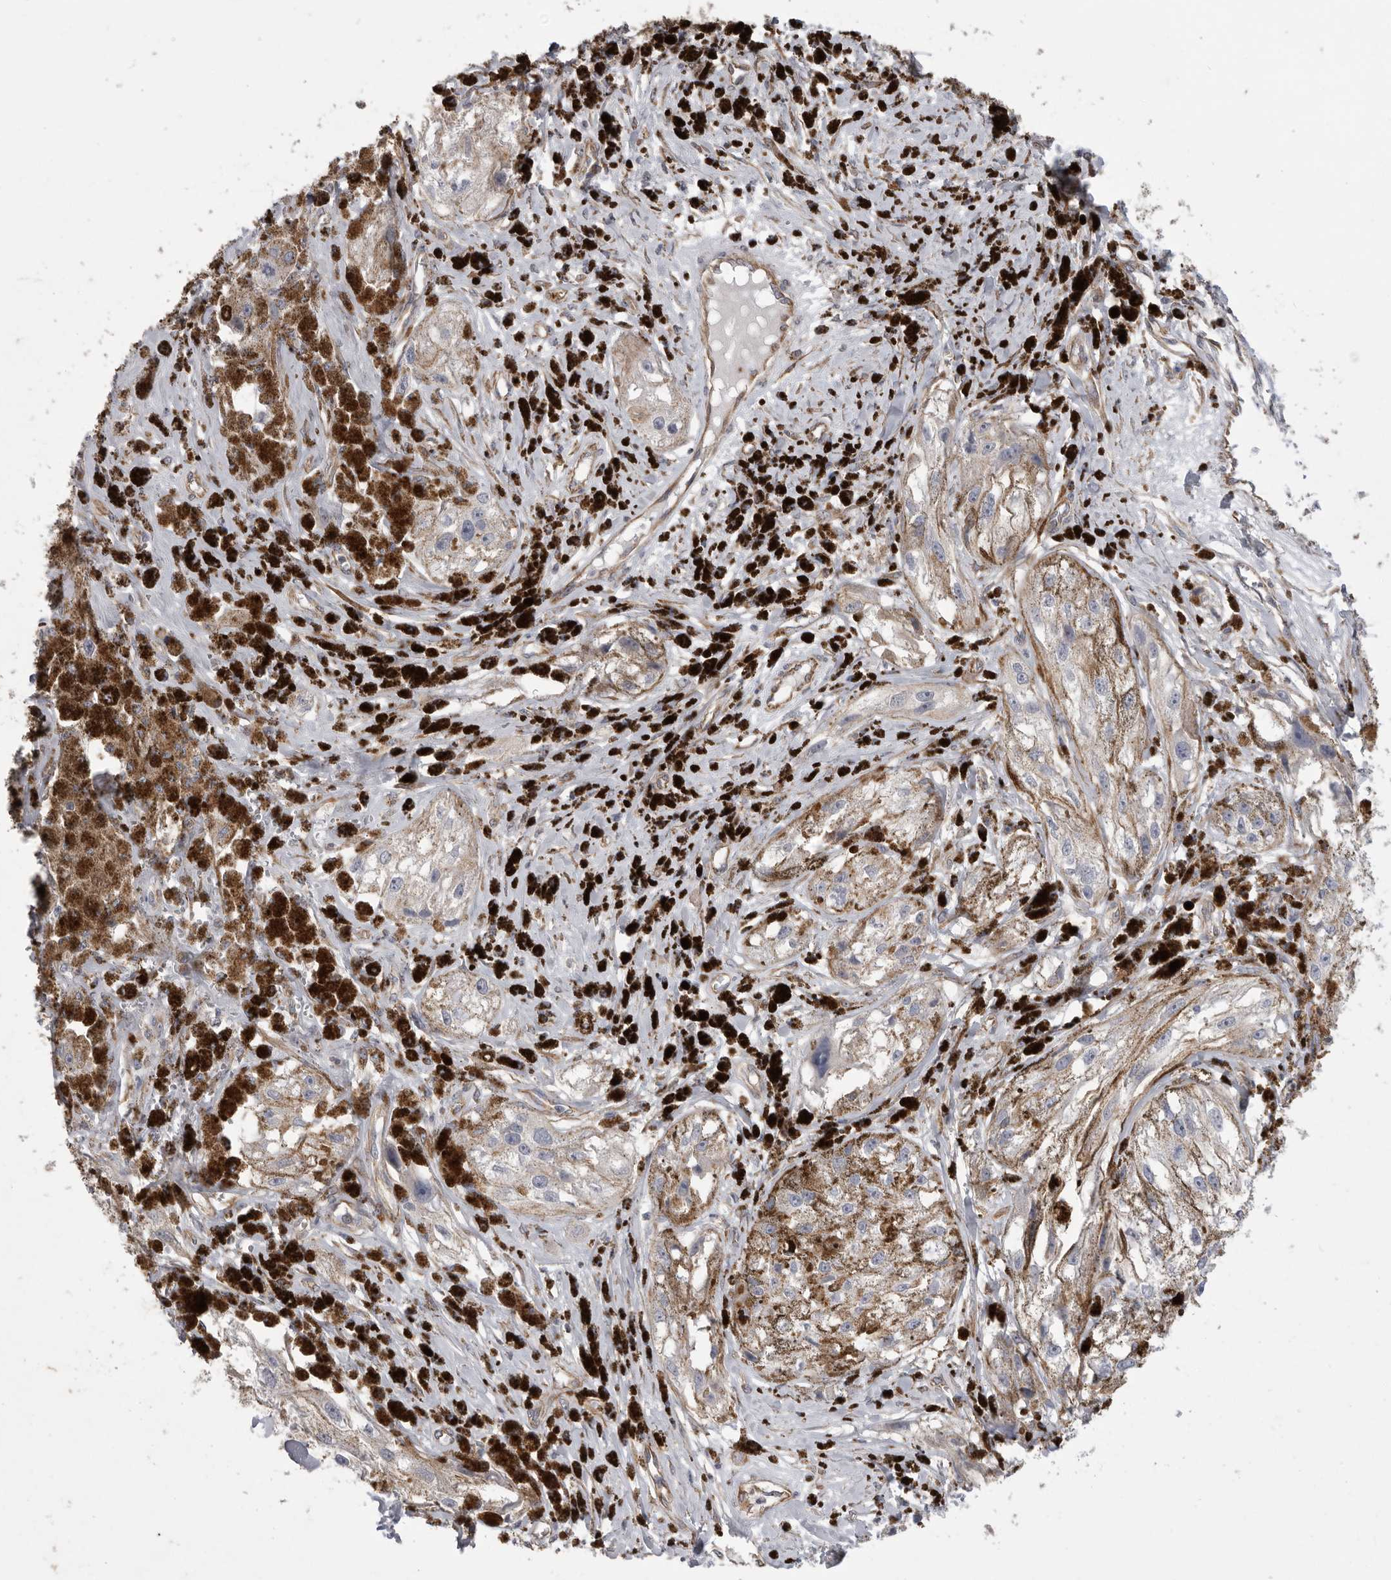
{"staining": {"intensity": "negative", "quantity": "none", "location": "none"}, "tissue": "melanoma", "cell_type": "Tumor cells", "image_type": "cancer", "snomed": [{"axis": "morphology", "description": "Malignant melanoma, NOS"}, {"axis": "topography", "description": "Skin"}], "caption": "The histopathology image exhibits no staining of tumor cells in melanoma. (Brightfield microscopy of DAB (3,3'-diaminobenzidine) immunohistochemistry at high magnification).", "gene": "SIGLEC10", "patient": {"sex": "male", "age": 88}}